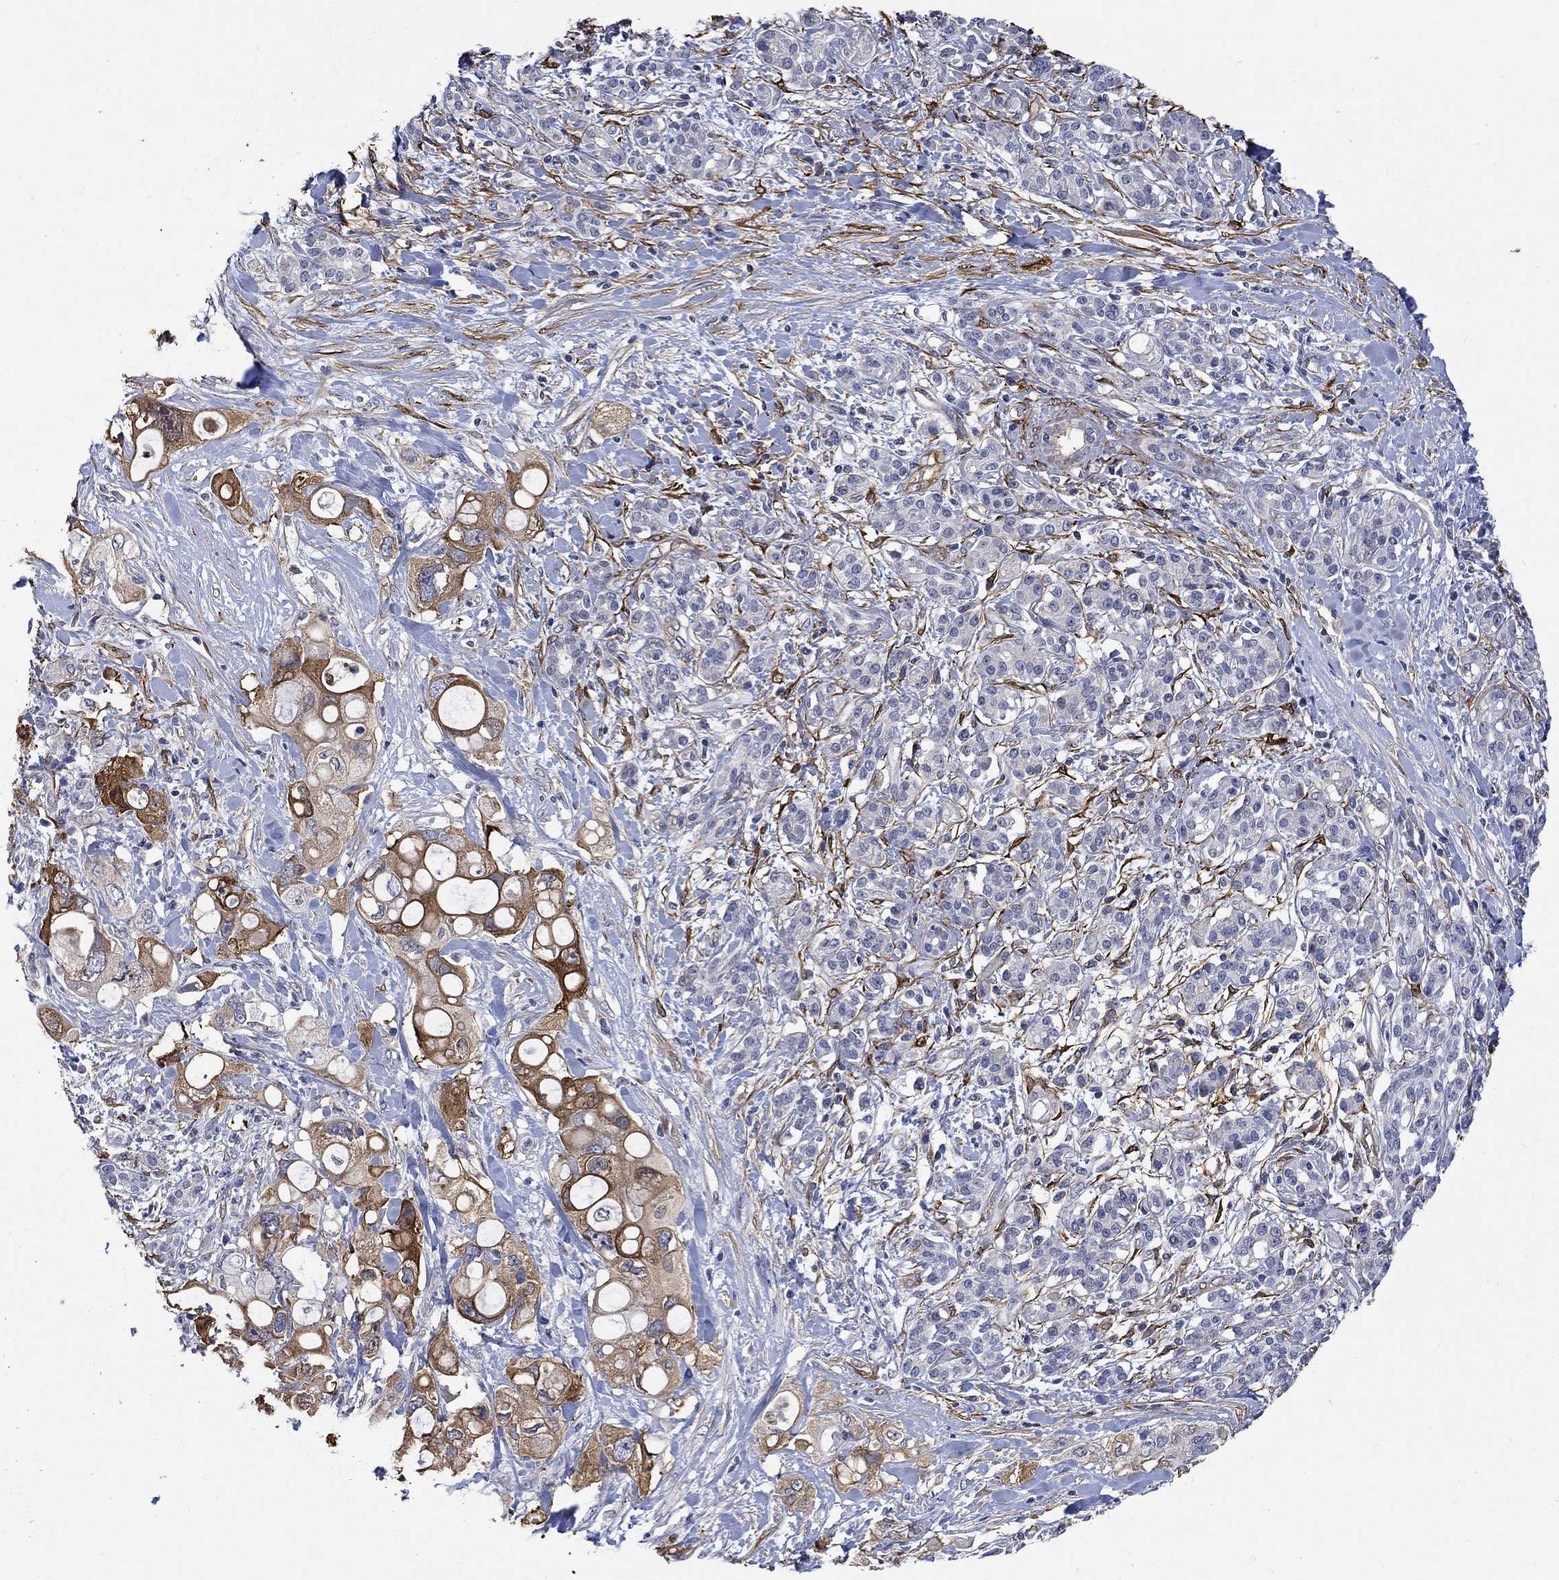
{"staining": {"intensity": "strong", "quantity": "25%-75%", "location": "cytoplasmic/membranous"}, "tissue": "pancreatic cancer", "cell_type": "Tumor cells", "image_type": "cancer", "snomed": [{"axis": "morphology", "description": "Adenocarcinoma, NOS"}, {"axis": "topography", "description": "Pancreas"}], "caption": "This micrograph reveals adenocarcinoma (pancreatic) stained with immunohistochemistry (IHC) to label a protein in brown. The cytoplasmic/membranous of tumor cells show strong positivity for the protein. Nuclei are counter-stained blue.", "gene": "TGM2", "patient": {"sex": "female", "age": 56}}